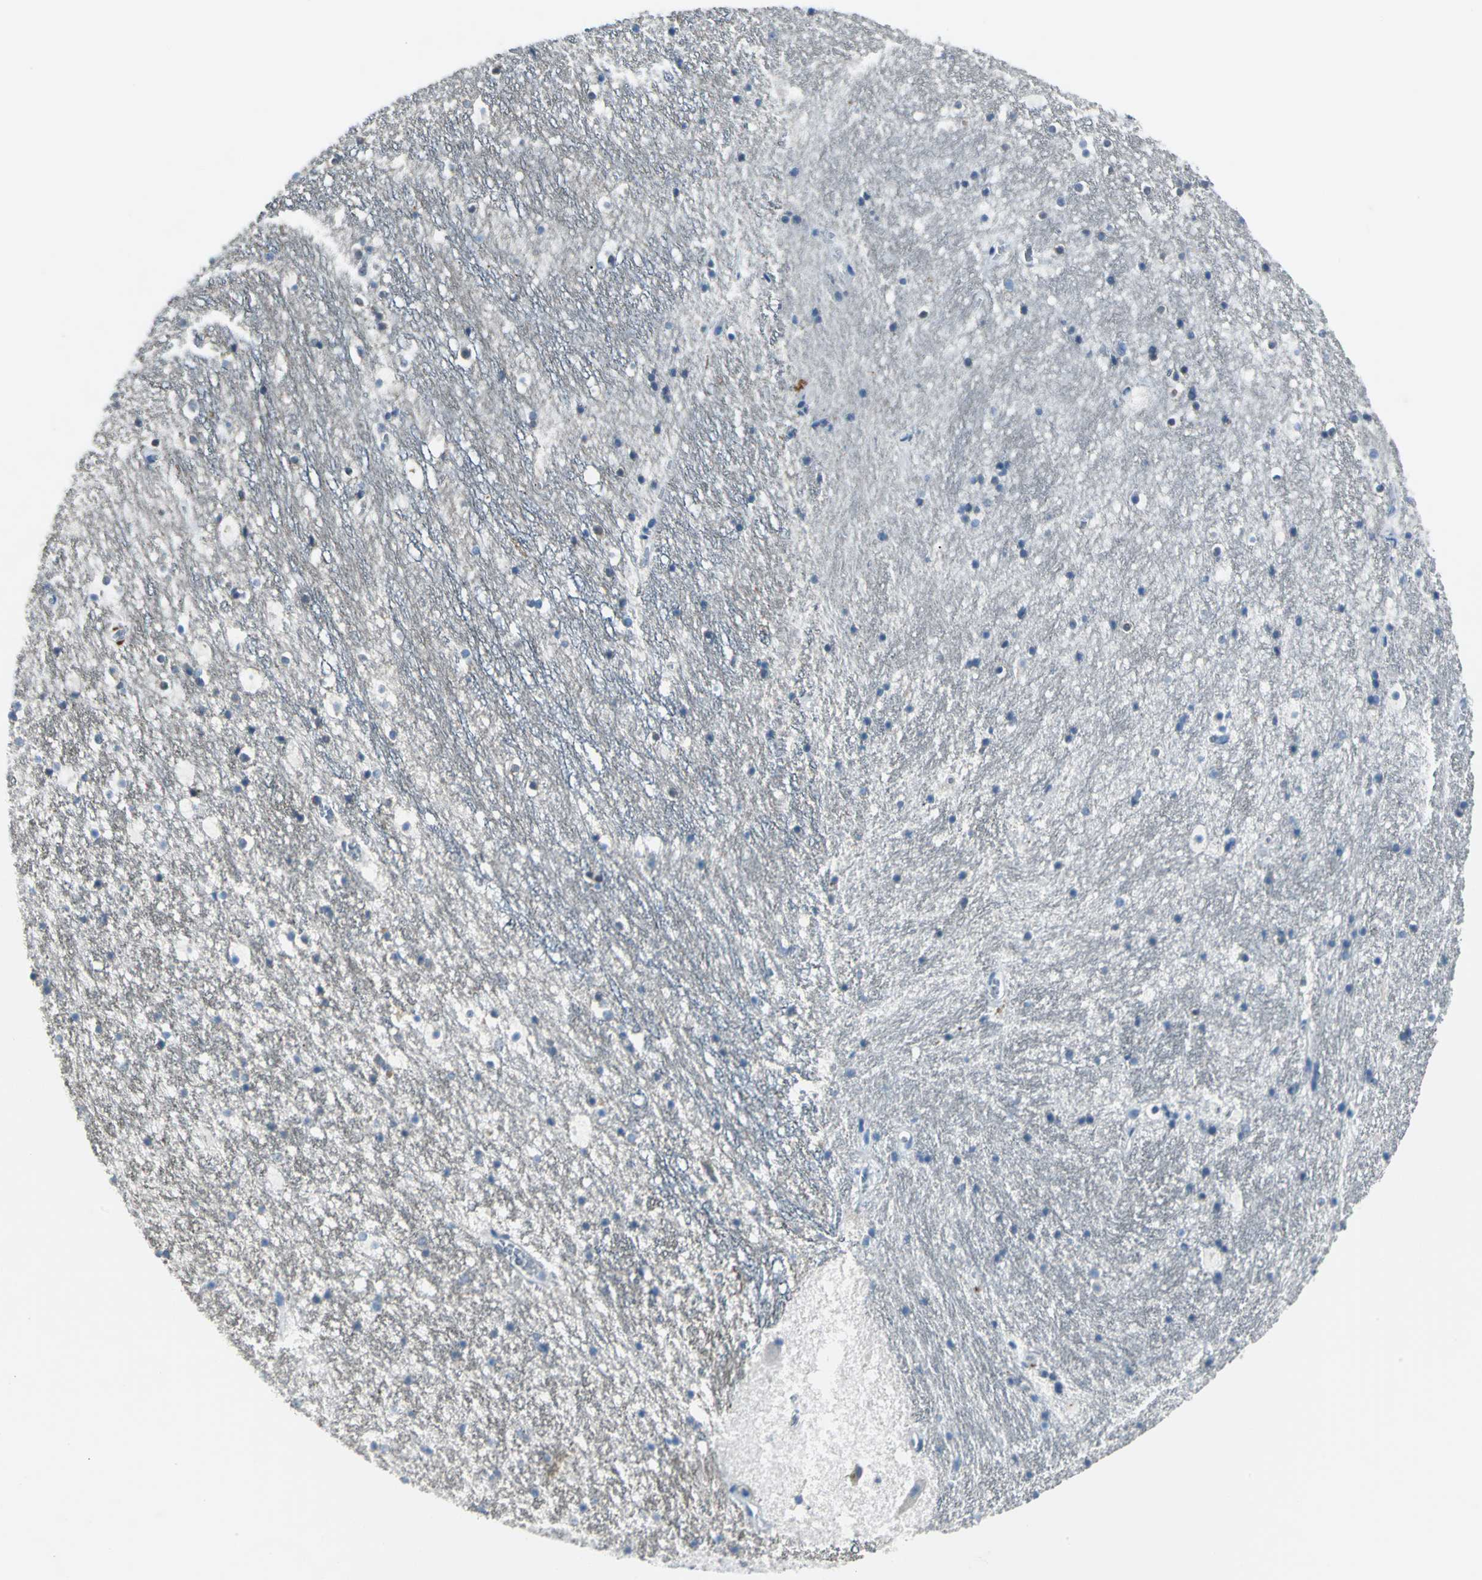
{"staining": {"intensity": "weak", "quantity": "<25%", "location": "cytoplasmic/membranous"}, "tissue": "hippocampus", "cell_type": "Glial cells", "image_type": "normal", "snomed": [{"axis": "morphology", "description": "Normal tissue, NOS"}, {"axis": "topography", "description": "Hippocampus"}], "caption": "IHC histopathology image of normal human hippocampus stained for a protein (brown), which reveals no positivity in glial cells.", "gene": "ZNF415", "patient": {"sex": "male", "age": 45}}